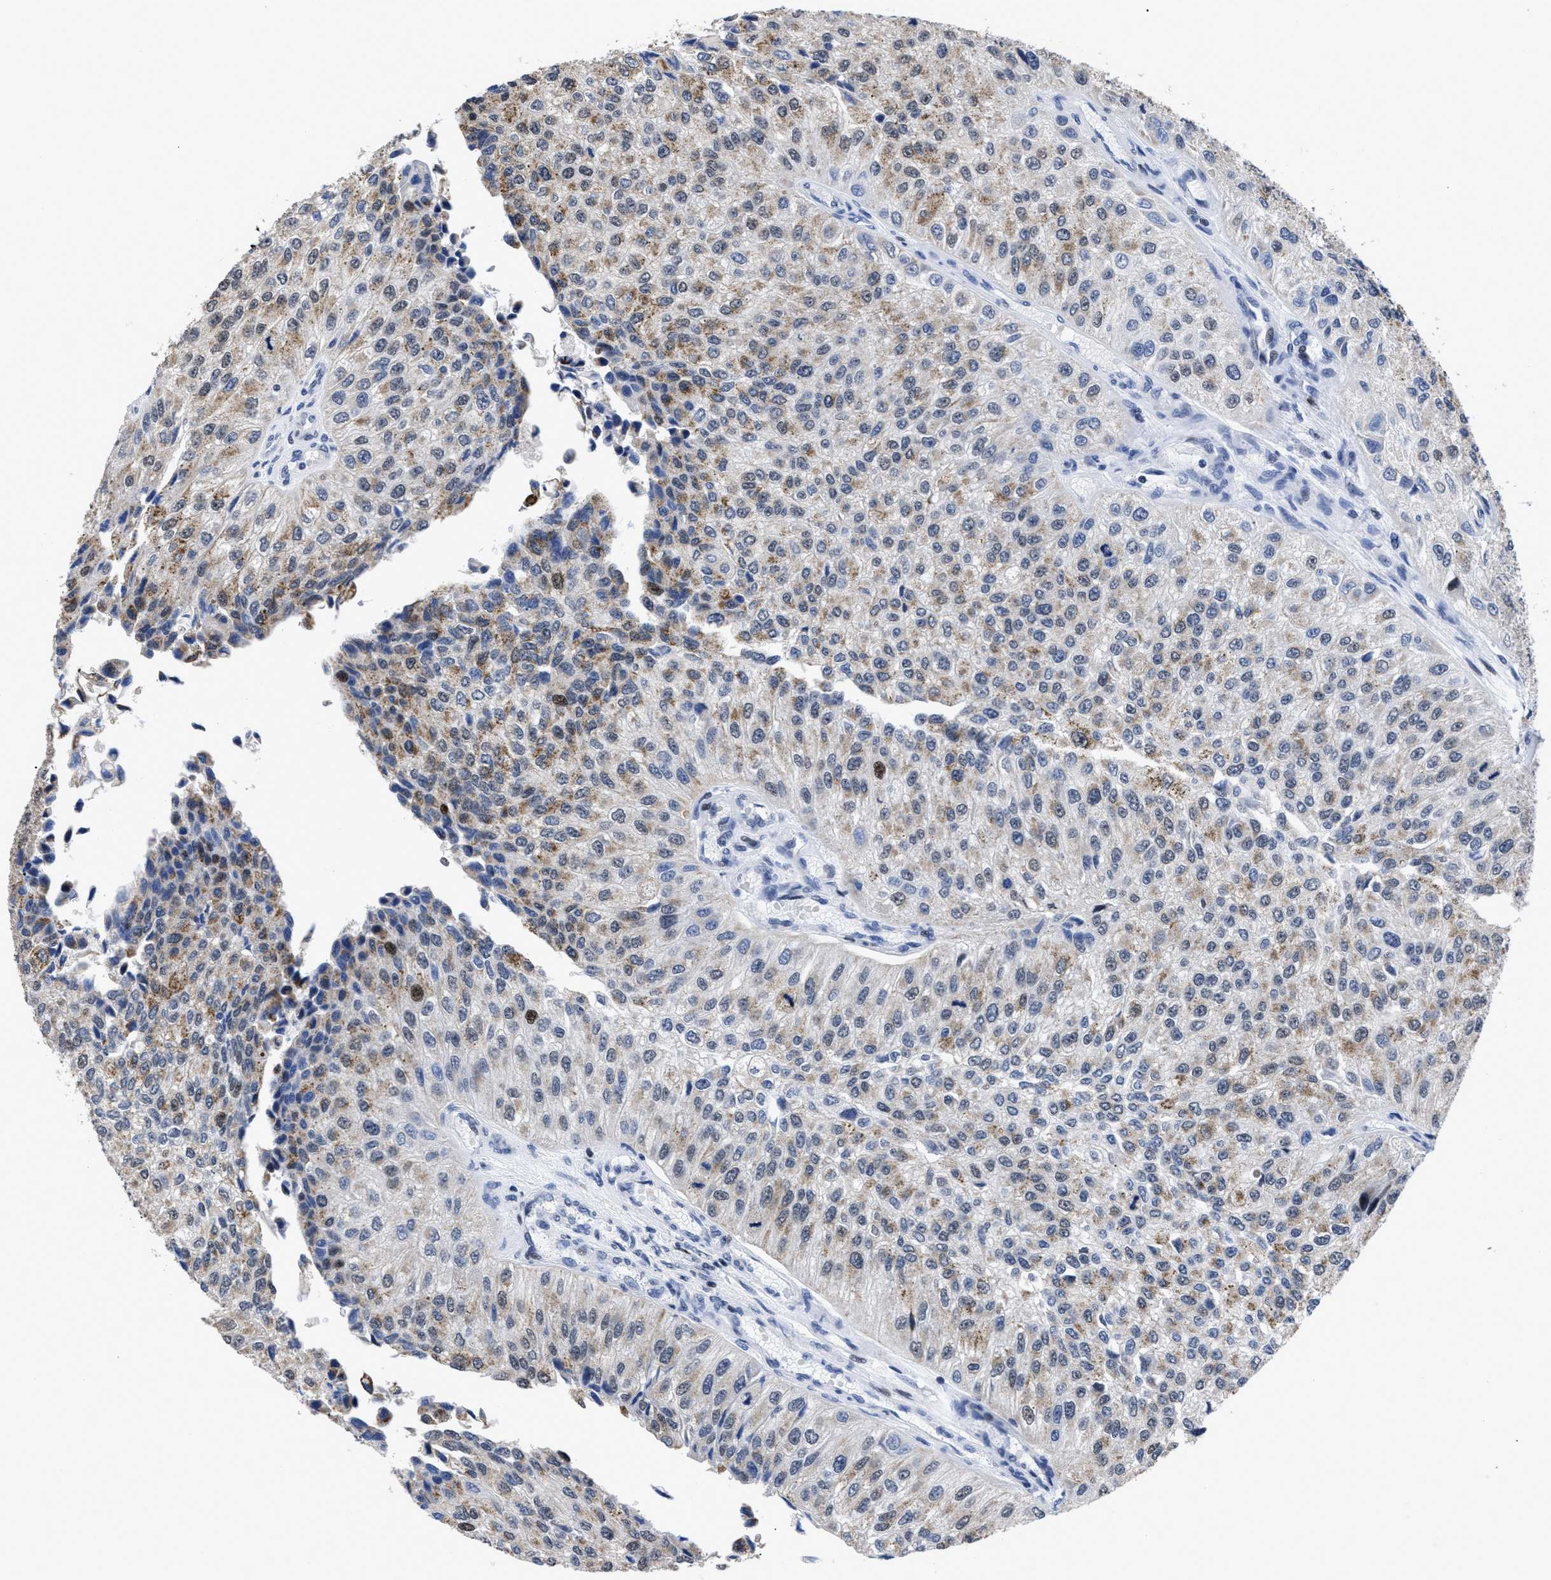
{"staining": {"intensity": "moderate", "quantity": "<25%", "location": "cytoplasmic/membranous,nuclear"}, "tissue": "urothelial cancer", "cell_type": "Tumor cells", "image_type": "cancer", "snomed": [{"axis": "morphology", "description": "Urothelial carcinoma, High grade"}, {"axis": "topography", "description": "Kidney"}, {"axis": "topography", "description": "Urinary bladder"}], "caption": "Tumor cells reveal low levels of moderate cytoplasmic/membranous and nuclear positivity in approximately <25% of cells in high-grade urothelial carcinoma. (Brightfield microscopy of DAB IHC at high magnification).", "gene": "CALHM3", "patient": {"sex": "male", "age": 77}}